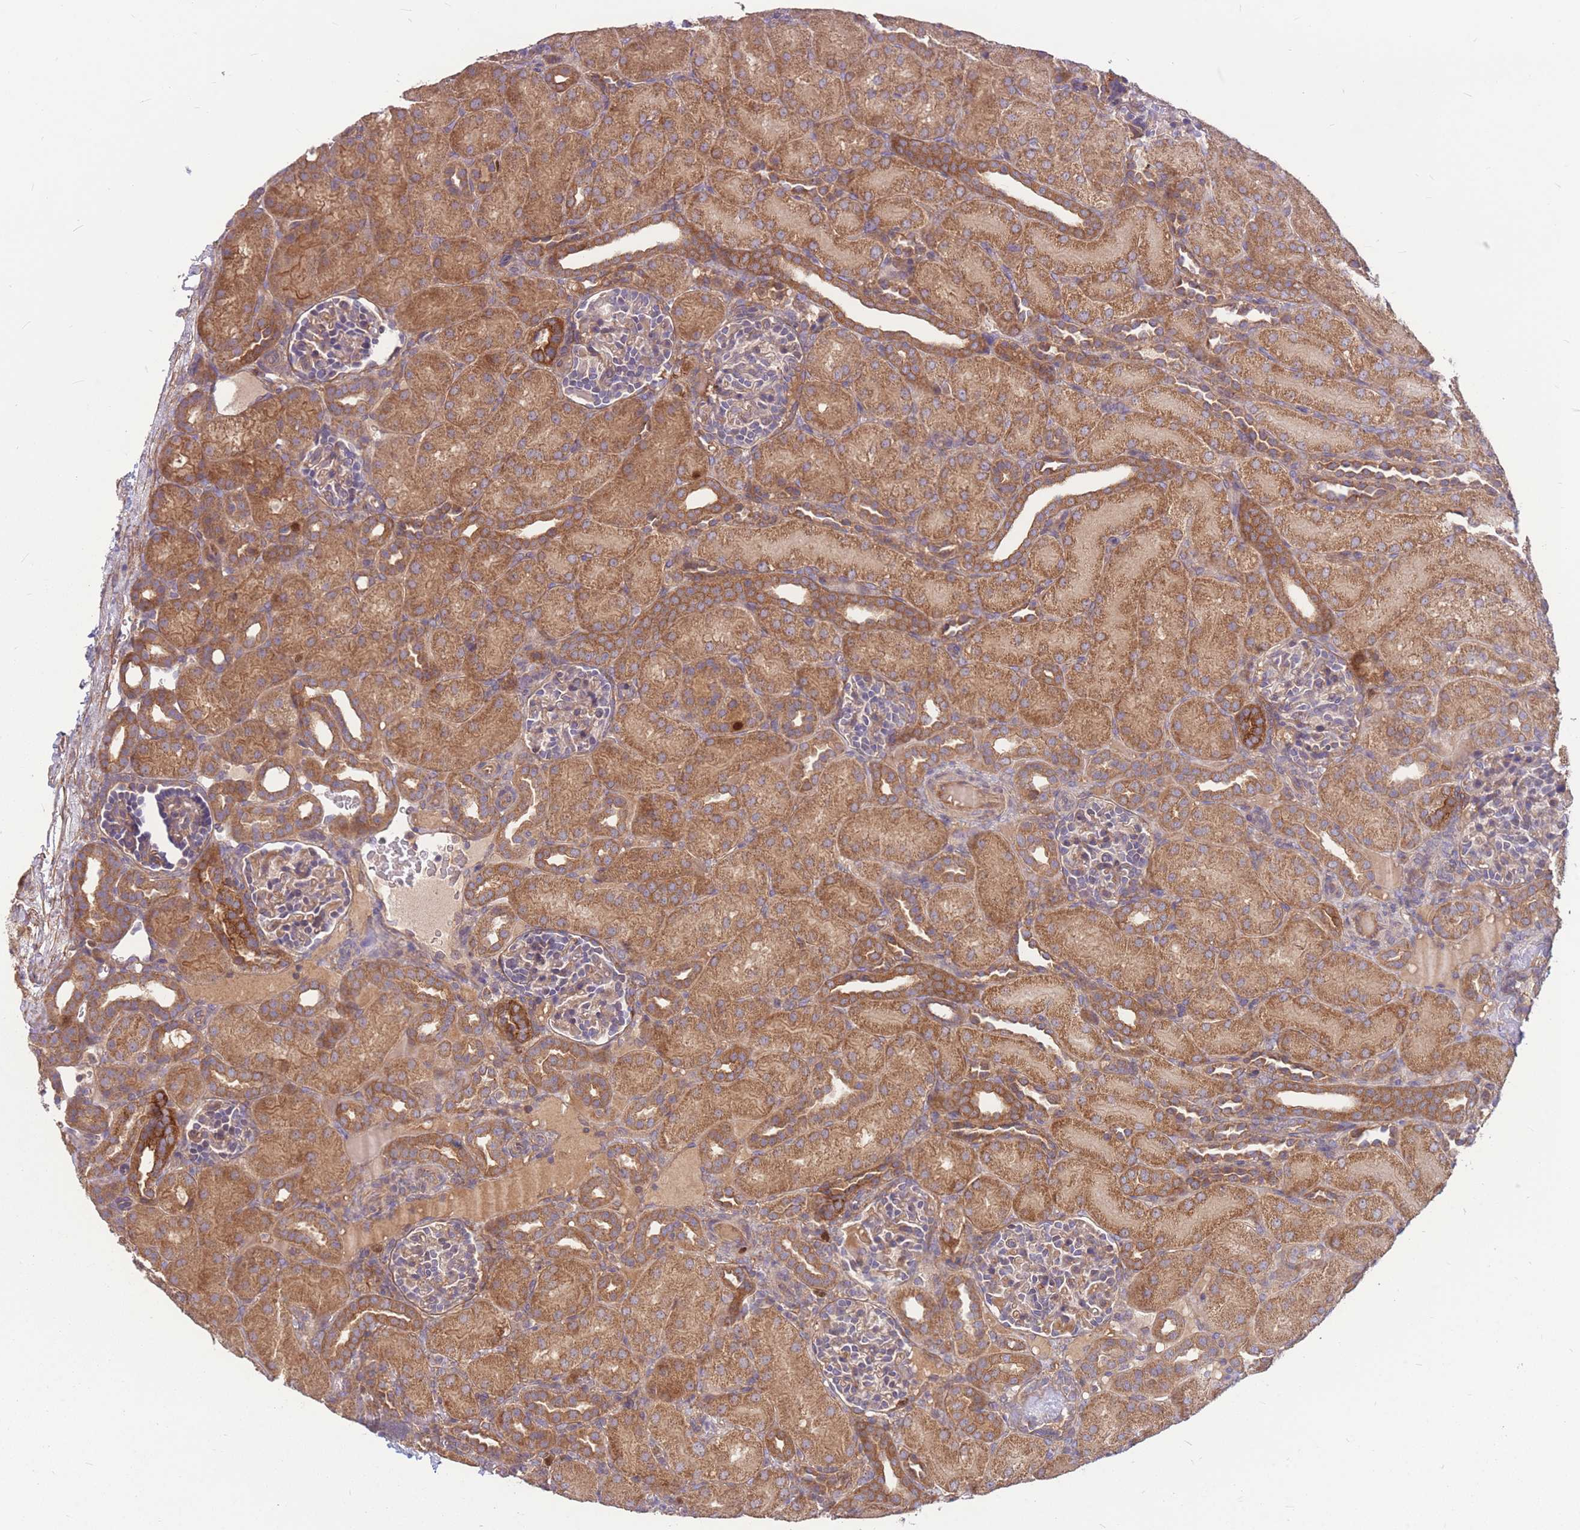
{"staining": {"intensity": "weak", "quantity": ">75%", "location": "cytoplasmic/membranous"}, "tissue": "kidney", "cell_type": "Cells in glomeruli", "image_type": "normal", "snomed": [{"axis": "morphology", "description": "Normal tissue, NOS"}, {"axis": "topography", "description": "Kidney"}], "caption": "Immunohistochemistry (IHC) (DAB (3,3'-diaminobenzidine)) staining of unremarkable kidney displays weak cytoplasmic/membranous protein staining in about >75% of cells in glomeruli.", "gene": "GMNN", "patient": {"sex": "male", "age": 1}}